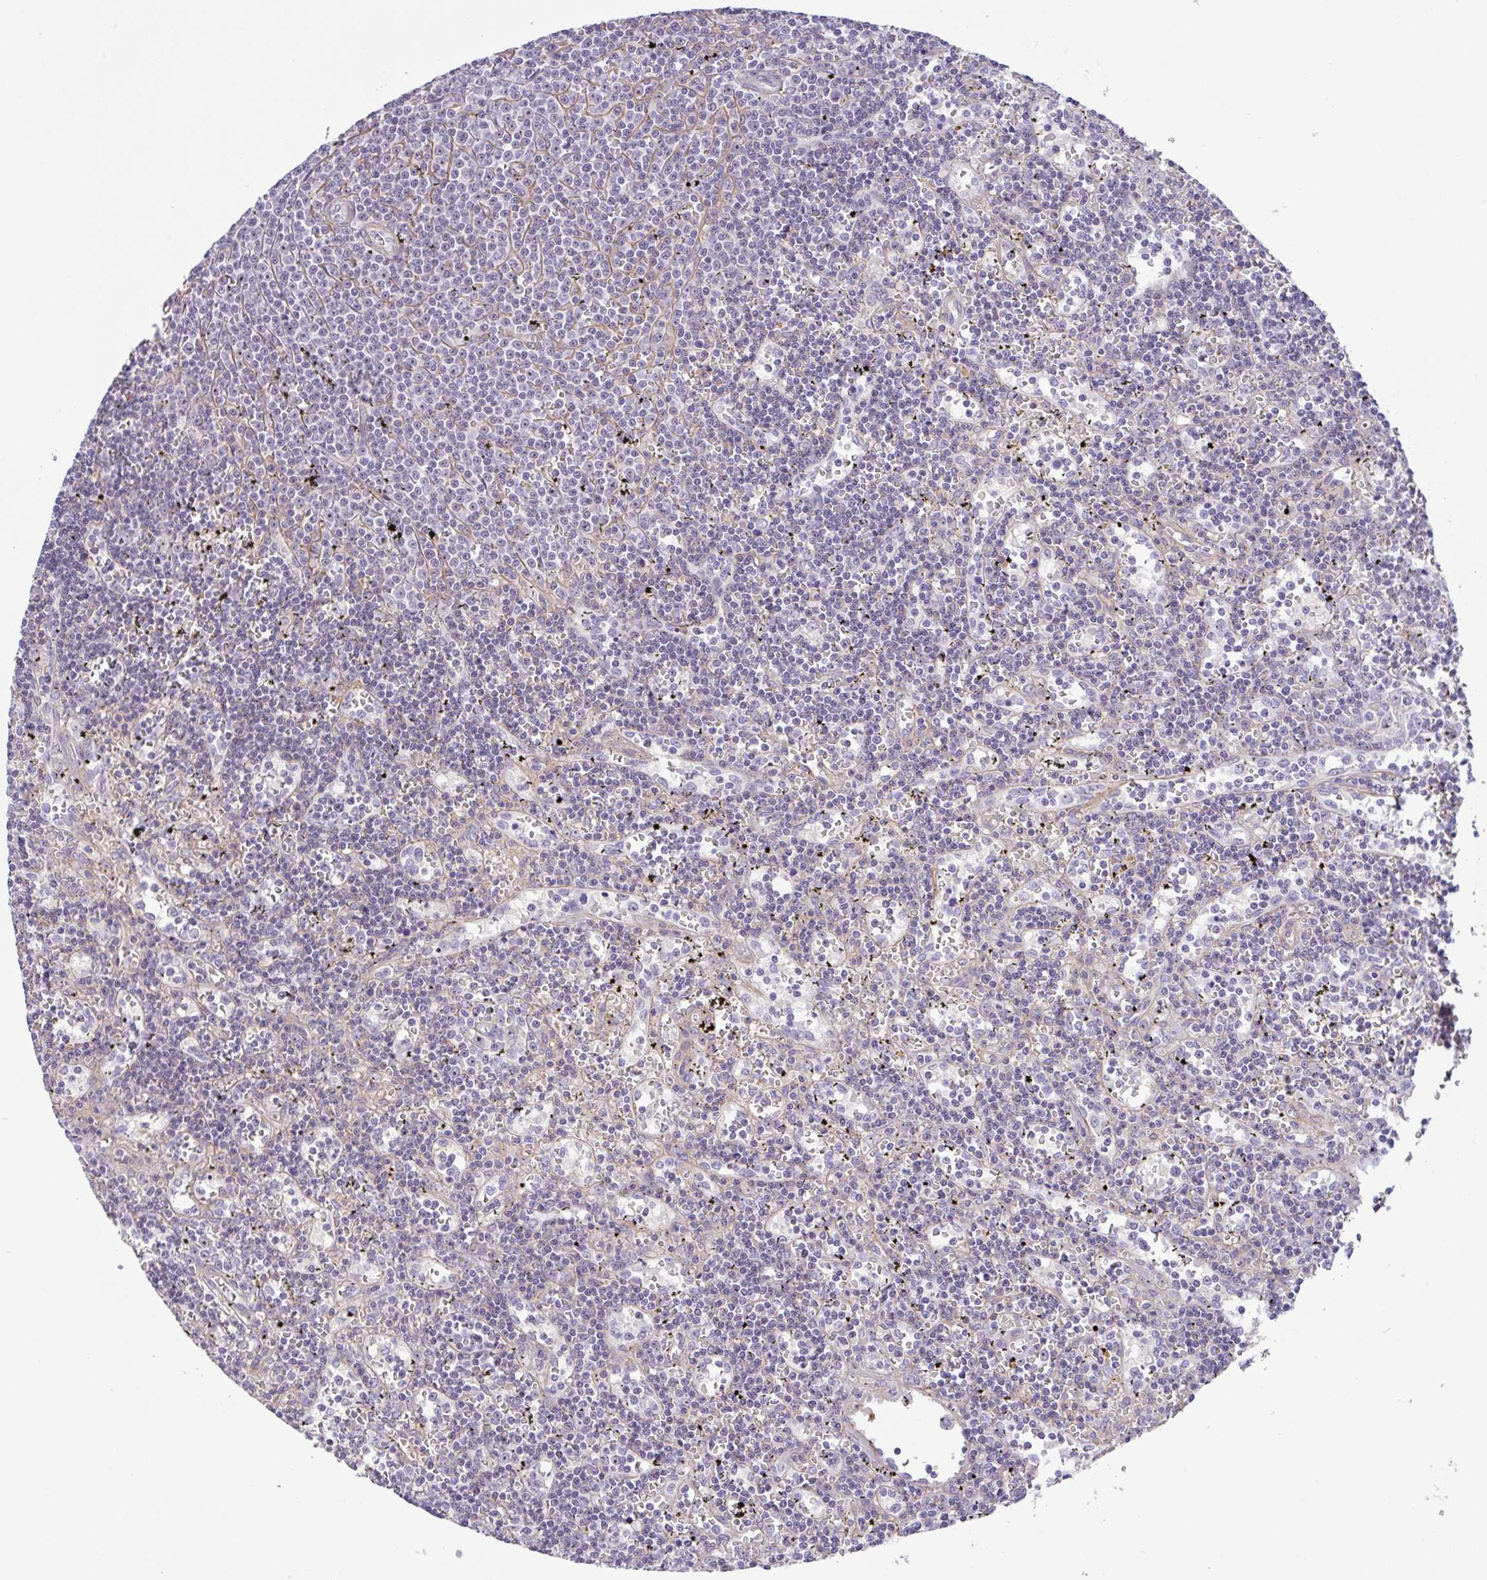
{"staining": {"intensity": "negative", "quantity": "none", "location": "none"}, "tissue": "lymphoma", "cell_type": "Tumor cells", "image_type": "cancer", "snomed": [{"axis": "morphology", "description": "Malignant lymphoma, non-Hodgkin's type, Low grade"}, {"axis": "topography", "description": "Spleen"}], "caption": "High magnification brightfield microscopy of lymphoma stained with DAB (brown) and counterstained with hematoxylin (blue): tumor cells show no significant staining.", "gene": "MXRA8", "patient": {"sex": "male", "age": 60}}